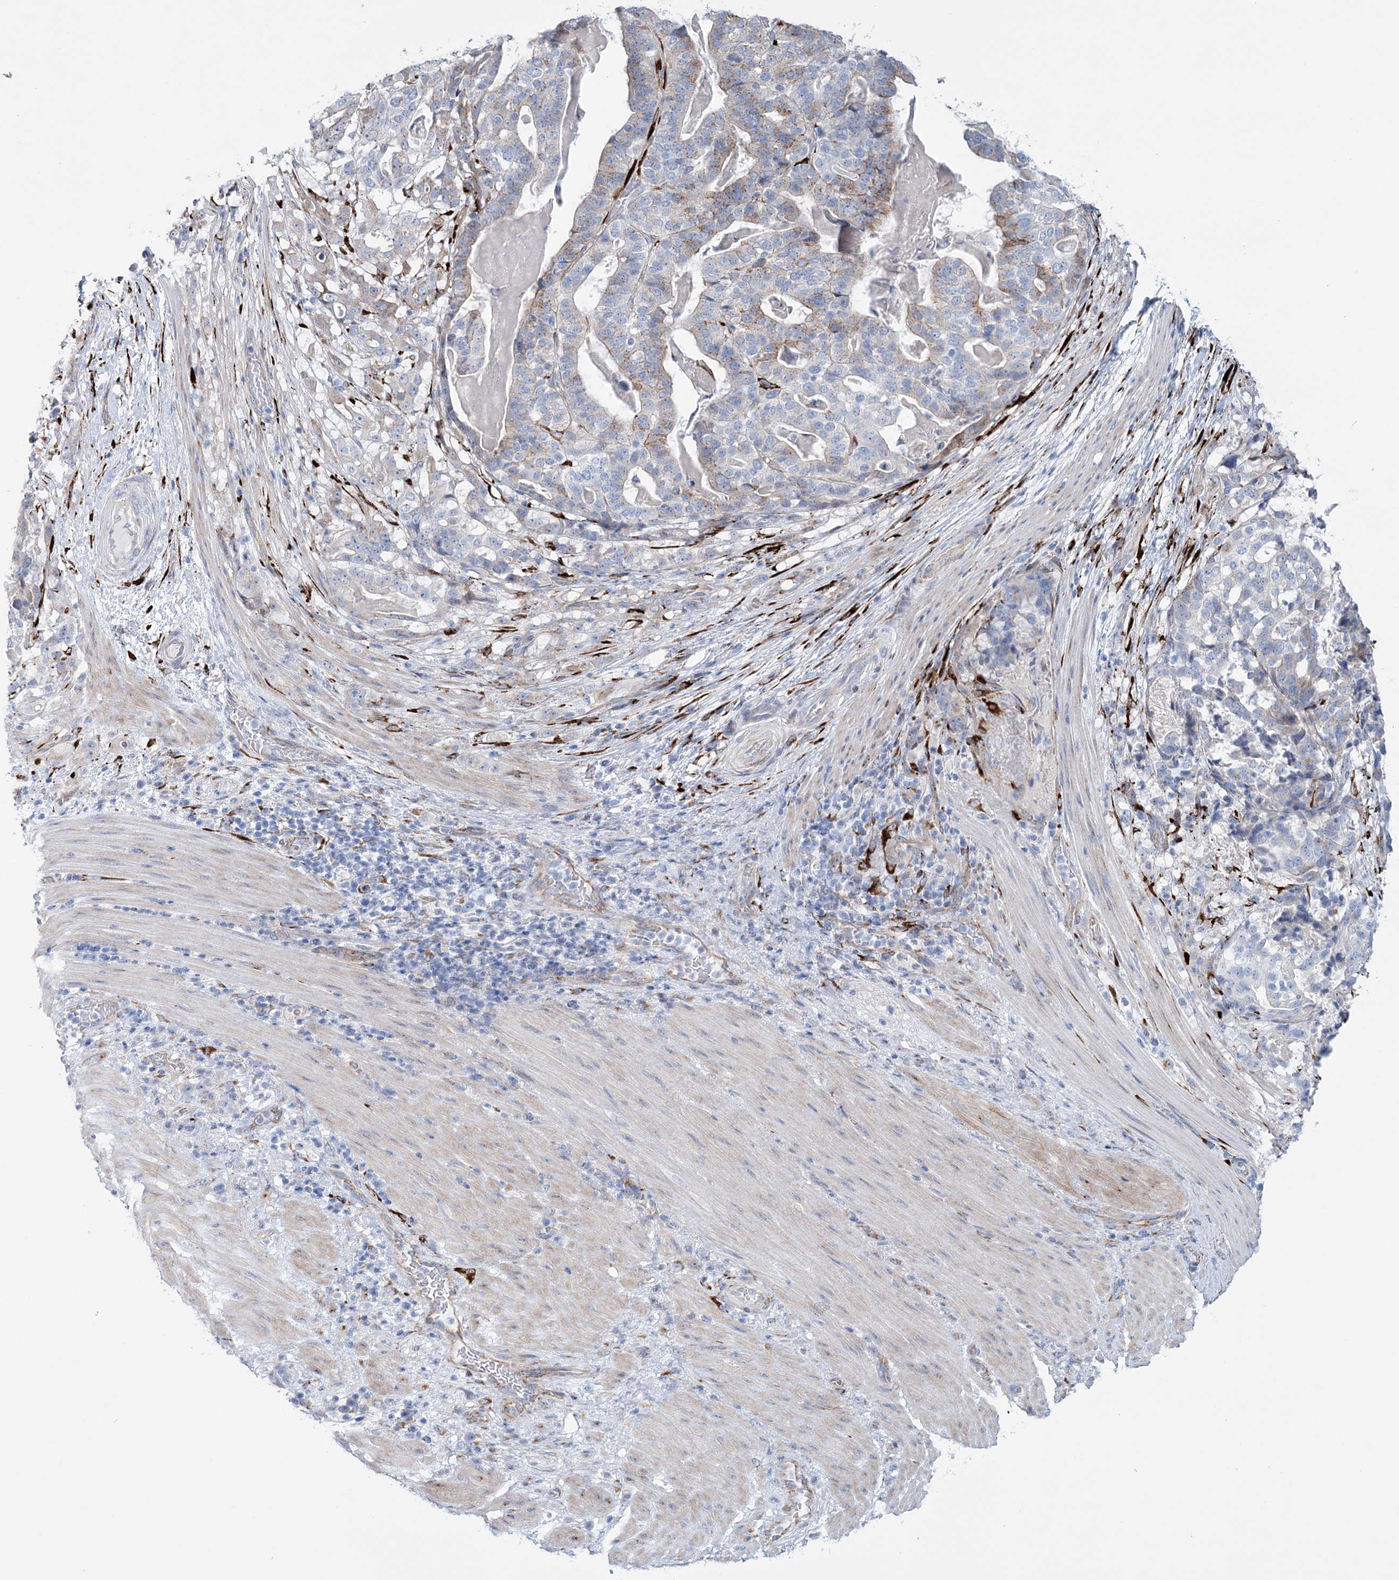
{"staining": {"intensity": "weak", "quantity": "<25%", "location": "cytoplasmic/membranous"}, "tissue": "stomach cancer", "cell_type": "Tumor cells", "image_type": "cancer", "snomed": [{"axis": "morphology", "description": "Adenocarcinoma, NOS"}, {"axis": "topography", "description": "Stomach"}], "caption": "Immunohistochemistry image of neoplastic tissue: adenocarcinoma (stomach) stained with DAB (3,3'-diaminobenzidine) demonstrates no significant protein positivity in tumor cells.", "gene": "RAB11FIP5", "patient": {"sex": "male", "age": 48}}